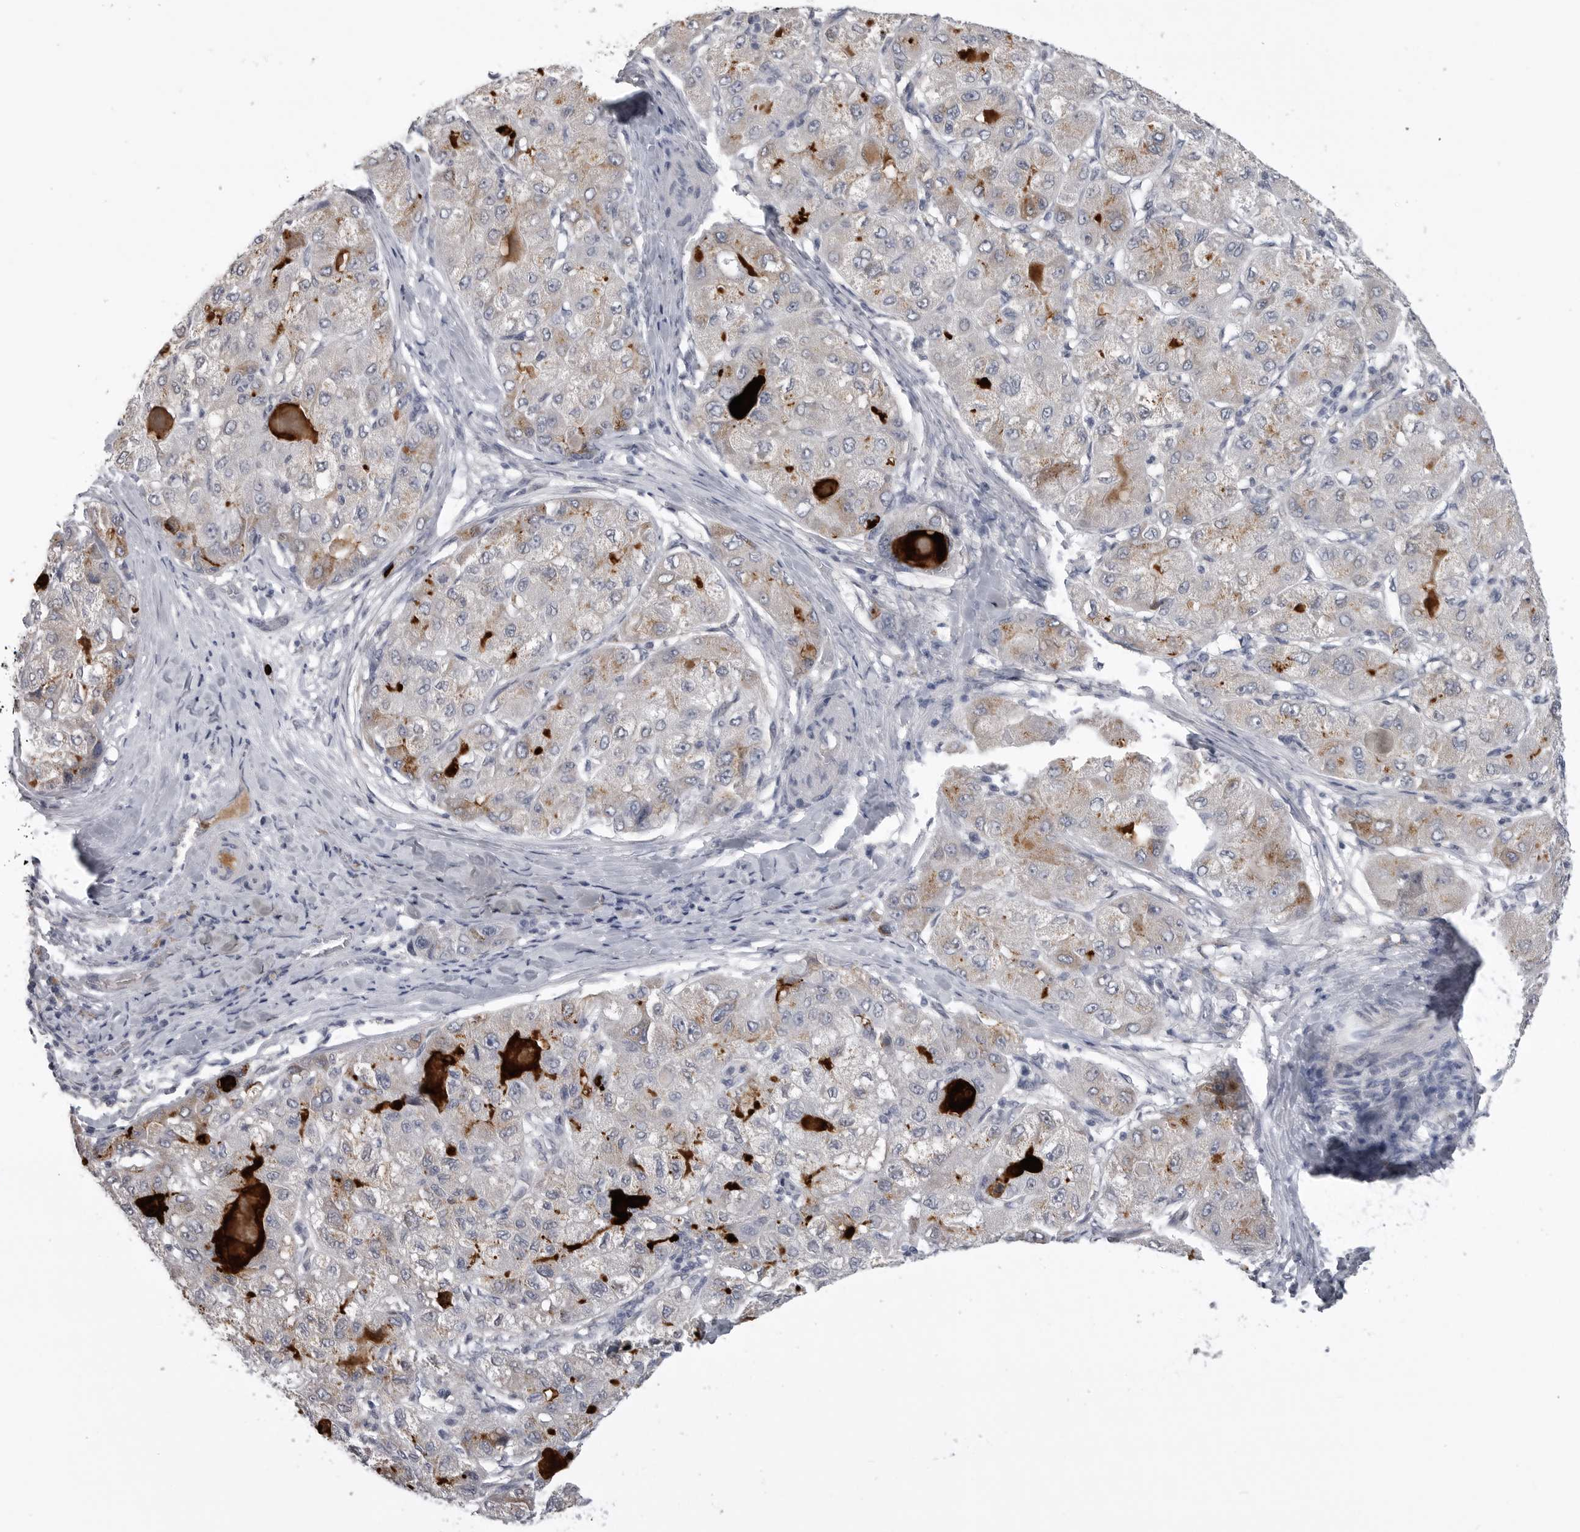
{"staining": {"intensity": "weak", "quantity": "<25%", "location": "cytoplasmic/membranous"}, "tissue": "liver cancer", "cell_type": "Tumor cells", "image_type": "cancer", "snomed": [{"axis": "morphology", "description": "Carcinoma, Hepatocellular, NOS"}, {"axis": "topography", "description": "Liver"}], "caption": "High magnification brightfield microscopy of hepatocellular carcinoma (liver) stained with DAB (brown) and counterstained with hematoxylin (blue): tumor cells show no significant positivity.", "gene": "SERPING1", "patient": {"sex": "male", "age": 80}}